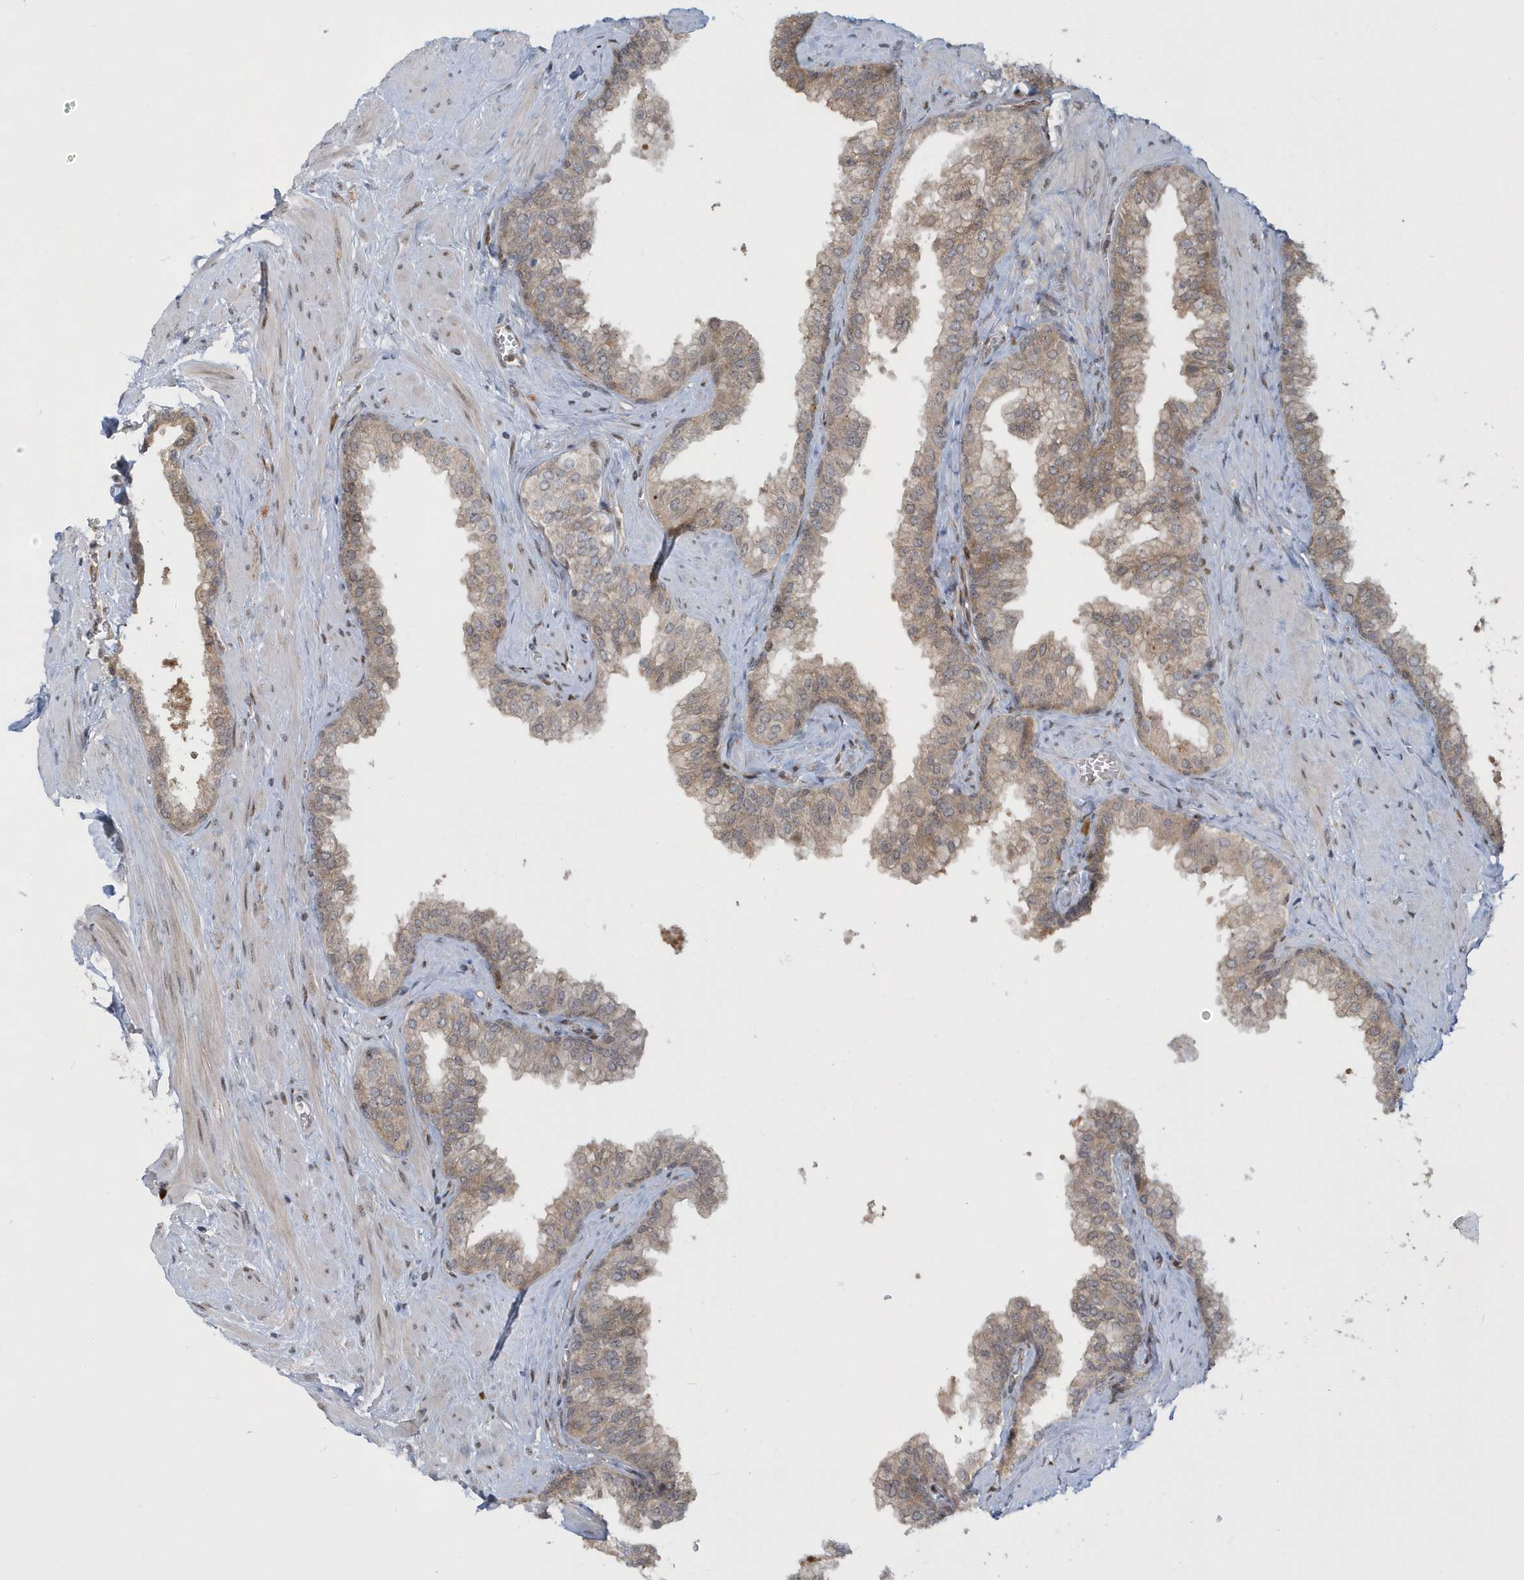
{"staining": {"intensity": "moderate", "quantity": "25%-75%", "location": "cytoplasmic/membranous"}, "tissue": "prostate", "cell_type": "Glandular cells", "image_type": "normal", "snomed": [{"axis": "morphology", "description": "Normal tissue, NOS"}, {"axis": "morphology", "description": "Urothelial carcinoma, Low grade"}, {"axis": "topography", "description": "Urinary bladder"}, {"axis": "topography", "description": "Prostate"}], "caption": "Prostate stained for a protein (brown) exhibits moderate cytoplasmic/membranous positive positivity in approximately 25%-75% of glandular cells.", "gene": "ATG4A", "patient": {"sex": "male", "age": 60}}